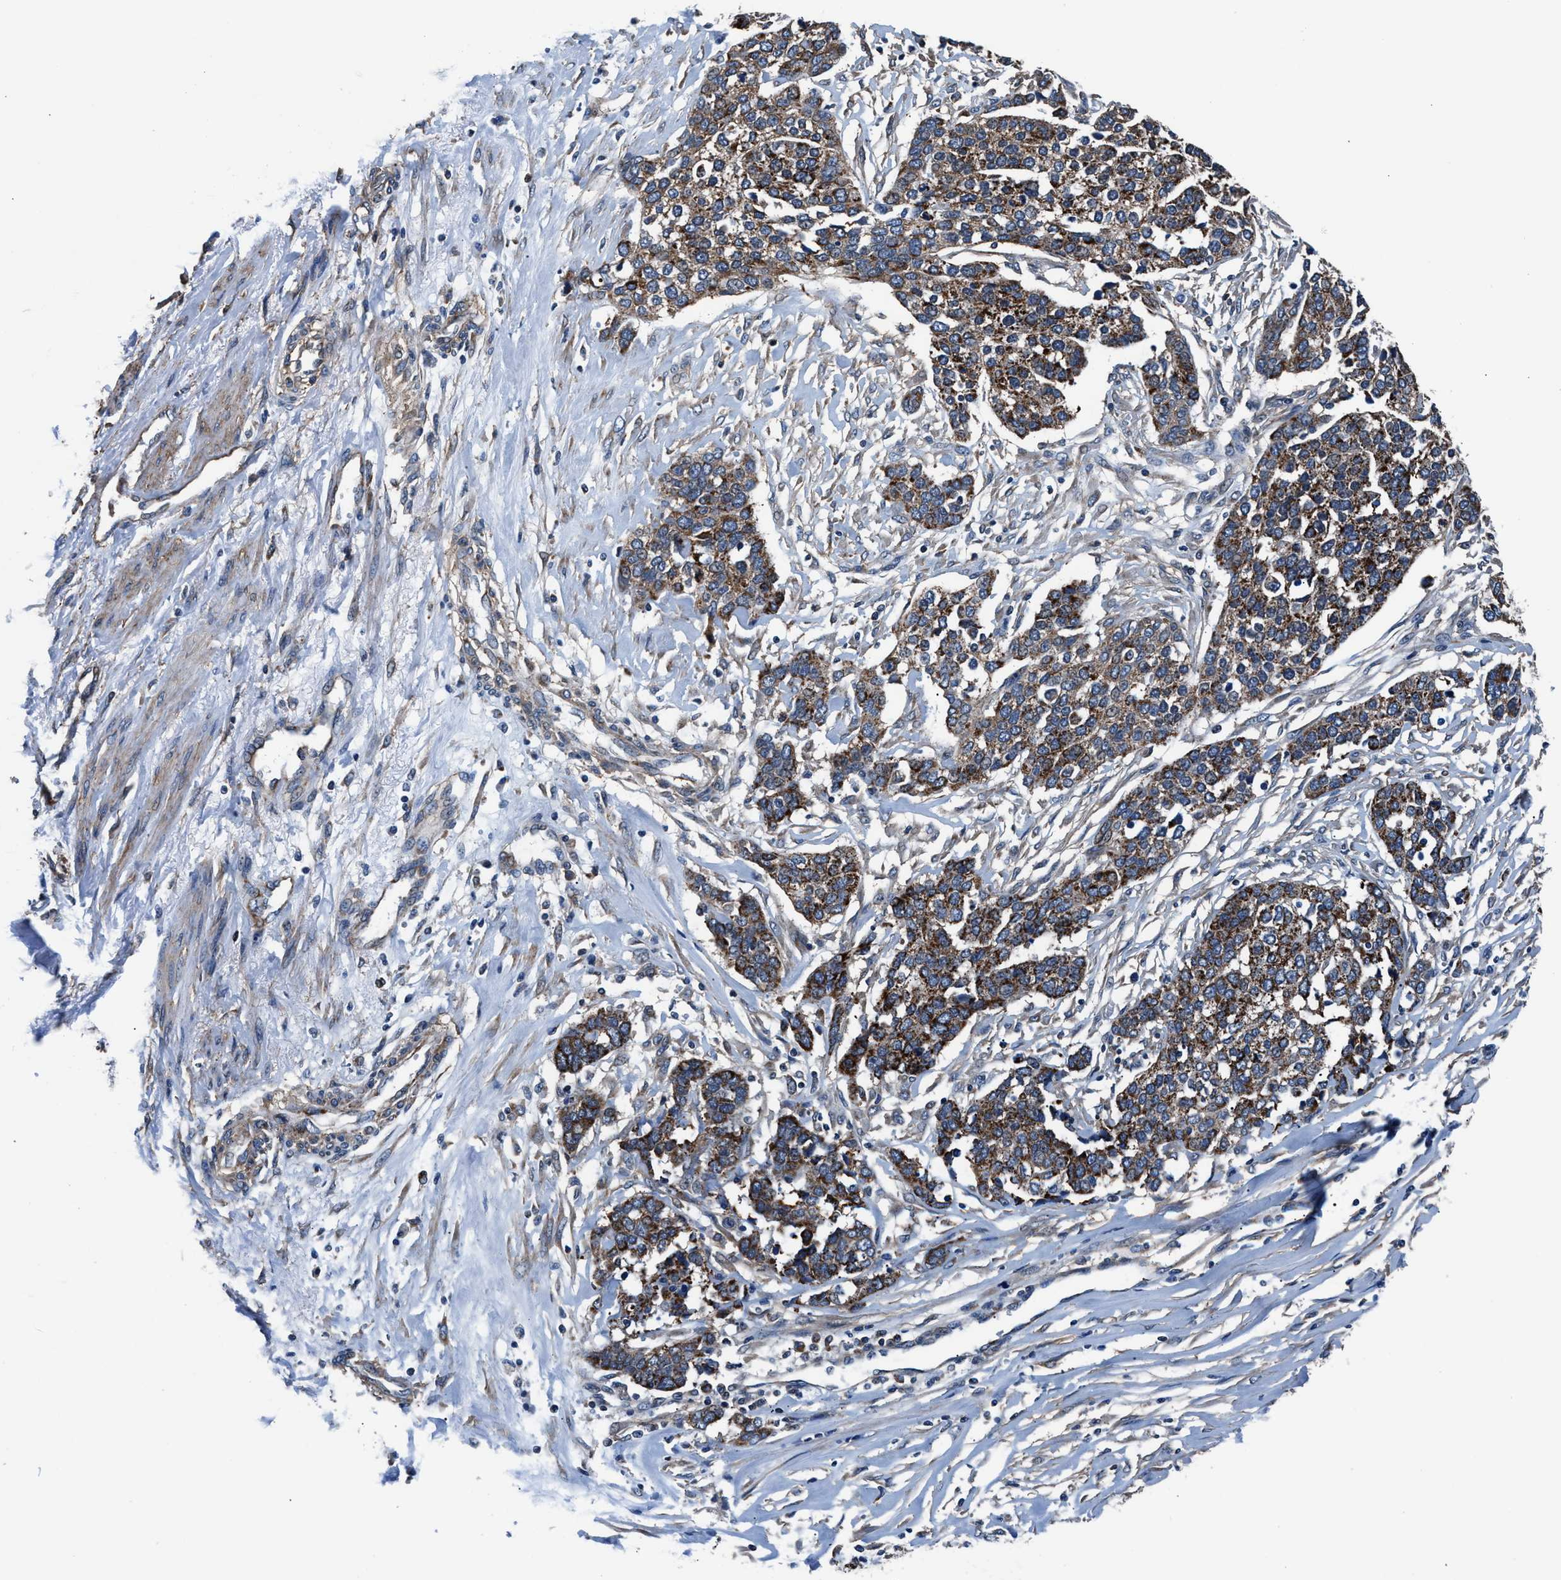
{"staining": {"intensity": "strong", "quantity": ">75%", "location": "cytoplasmic/membranous"}, "tissue": "ovarian cancer", "cell_type": "Tumor cells", "image_type": "cancer", "snomed": [{"axis": "morphology", "description": "Cystadenocarcinoma, serous, NOS"}, {"axis": "topography", "description": "Ovary"}], "caption": "Tumor cells exhibit high levels of strong cytoplasmic/membranous positivity in about >75% of cells in human ovarian cancer. The staining was performed using DAB to visualize the protein expression in brown, while the nuclei were stained in blue with hematoxylin (Magnification: 20x).", "gene": "NKTR", "patient": {"sex": "female", "age": 44}}